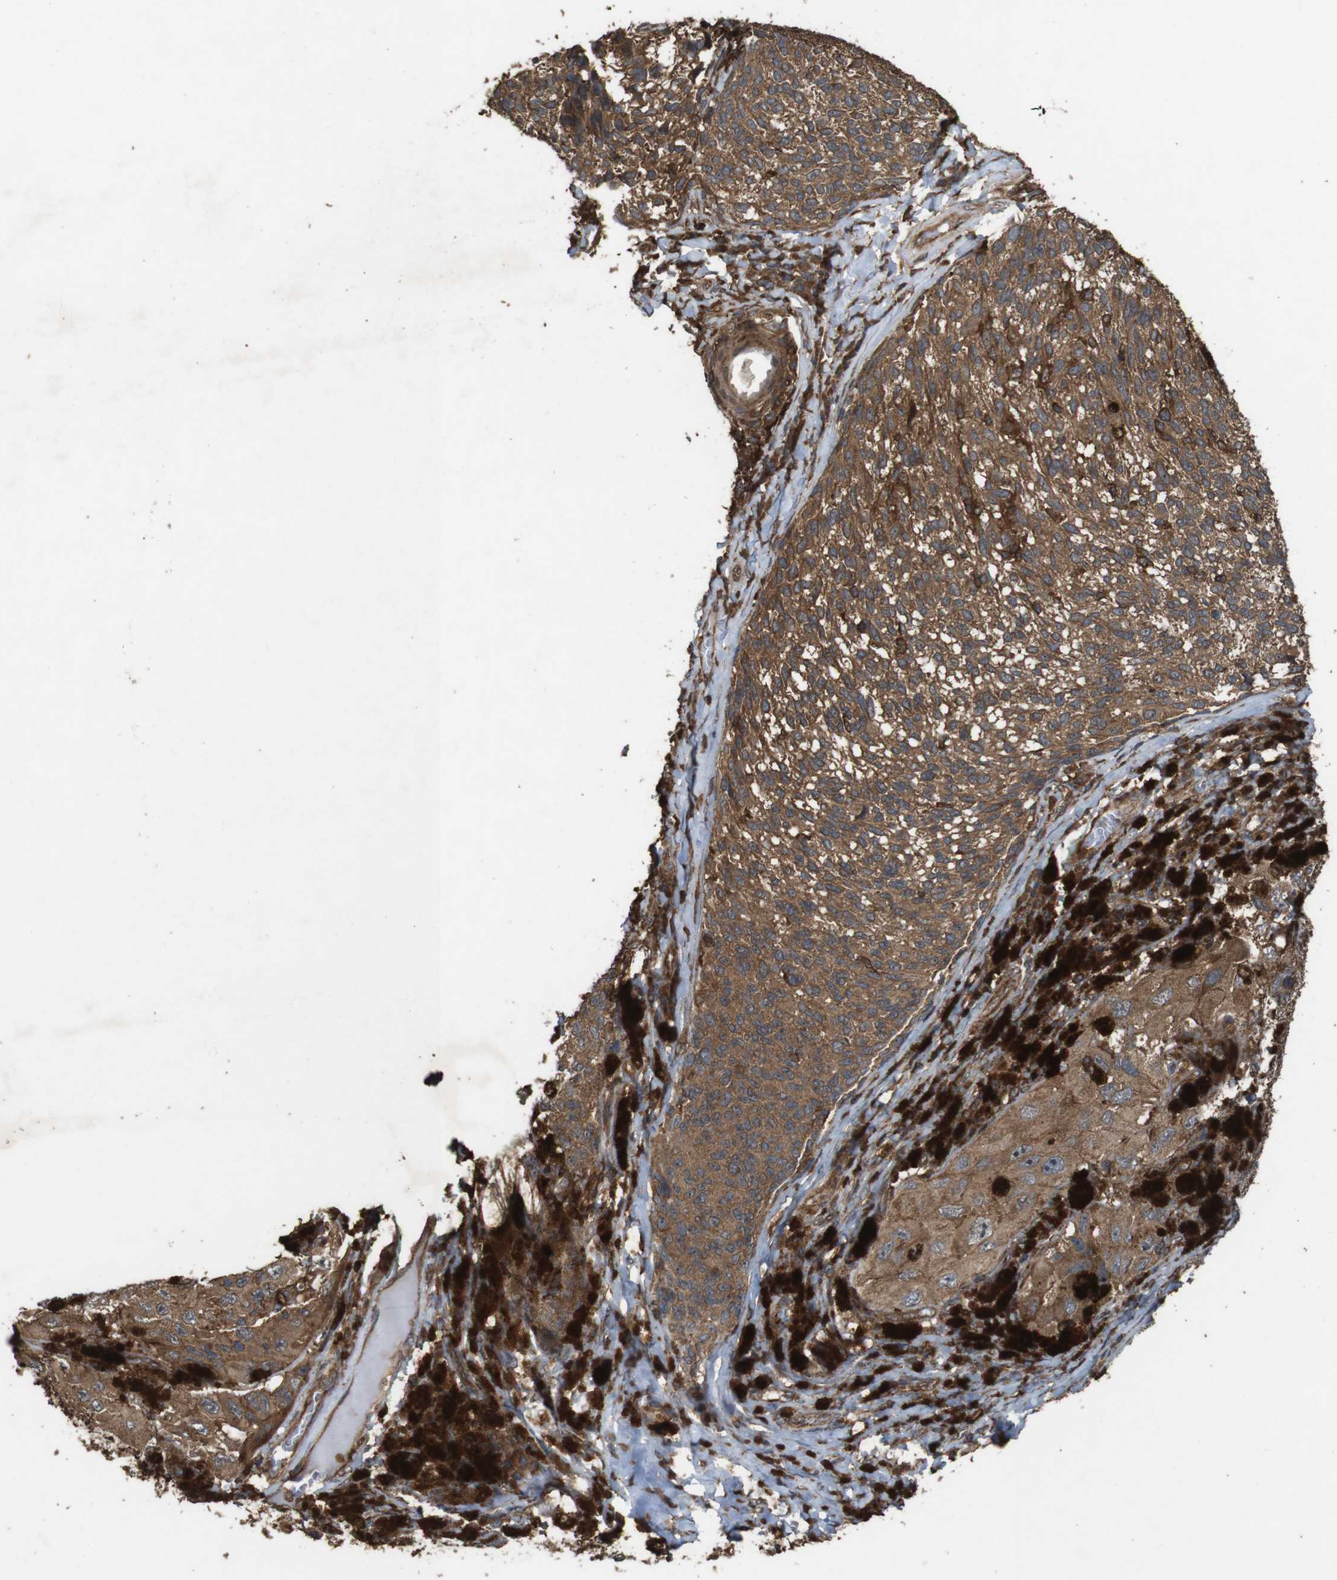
{"staining": {"intensity": "strong", "quantity": ">75%", "location": "cytoplasmic/membranous"}, "tissue": "melanoma", "cell_type": "Tumor cells", "image_type": "cancer", "snomed": [{"axis": "morphology", "description": "Malignant melanoma, NOS"}, {"axis": "topography", "description": "Skin"}], "caption": "Immunohistochemical staining of malignant melanoma reveals high levels of strong cytoplasmic/membranous expression in about >75% of tumor cells.", "gene": "BAG4", "patient": {"sex": "female", "age": 73}}